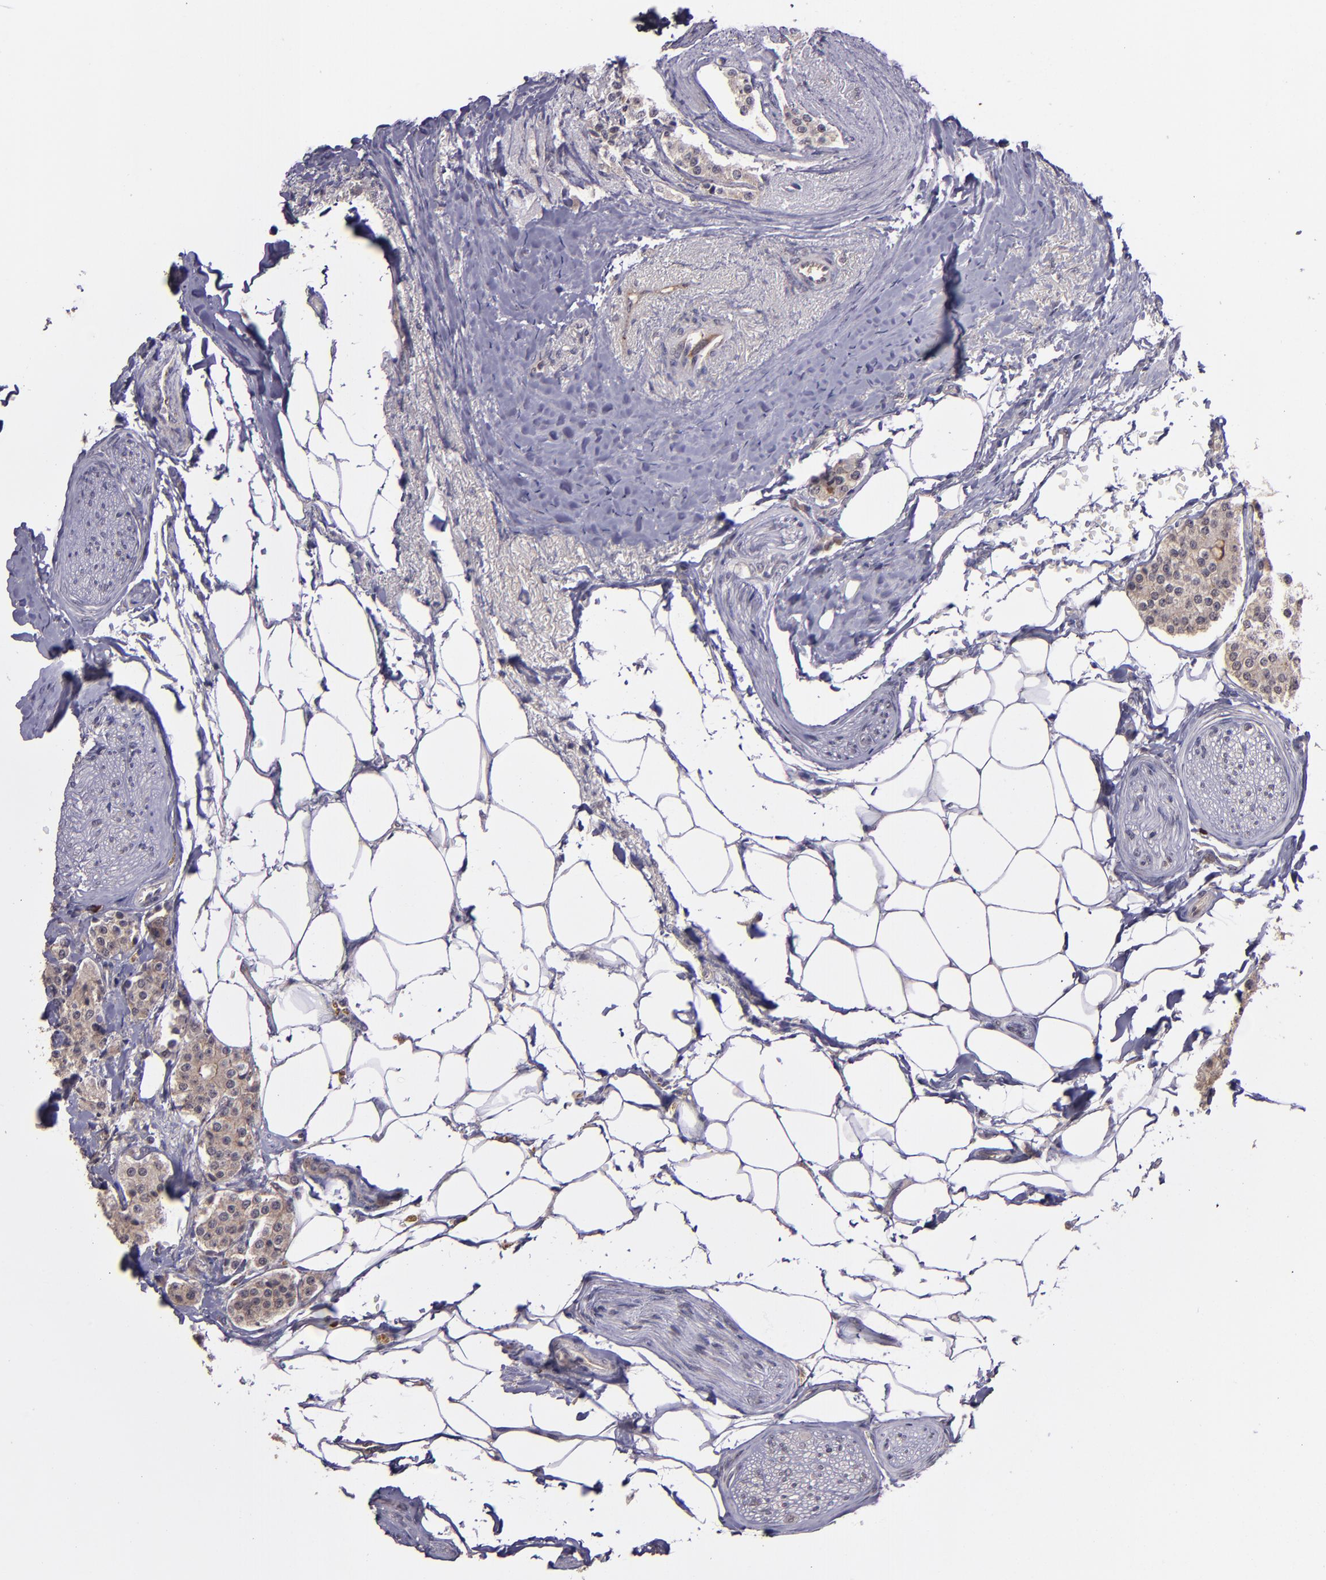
{"staining": {"intensity": "weak", "quantity": ">75%", "location": "cytoplasmic/membranous"}, "tissue": "carcinoid", "cell_type": "Tumor cells", "image_type": "cancer", "snomed": [{"axis": "morphology", "description": "Carcinoid, malignant, NOS"}, {"axis": "topography", "description": "Colon"}], "caption": "Malignant carcinoid stained for a protein (brown) displays weak cytoplasmic/membranous positive positivity in about >75% of tumor cells.", "gene": "TAF7L", "patient": {"sex": "female", "age": 61}}